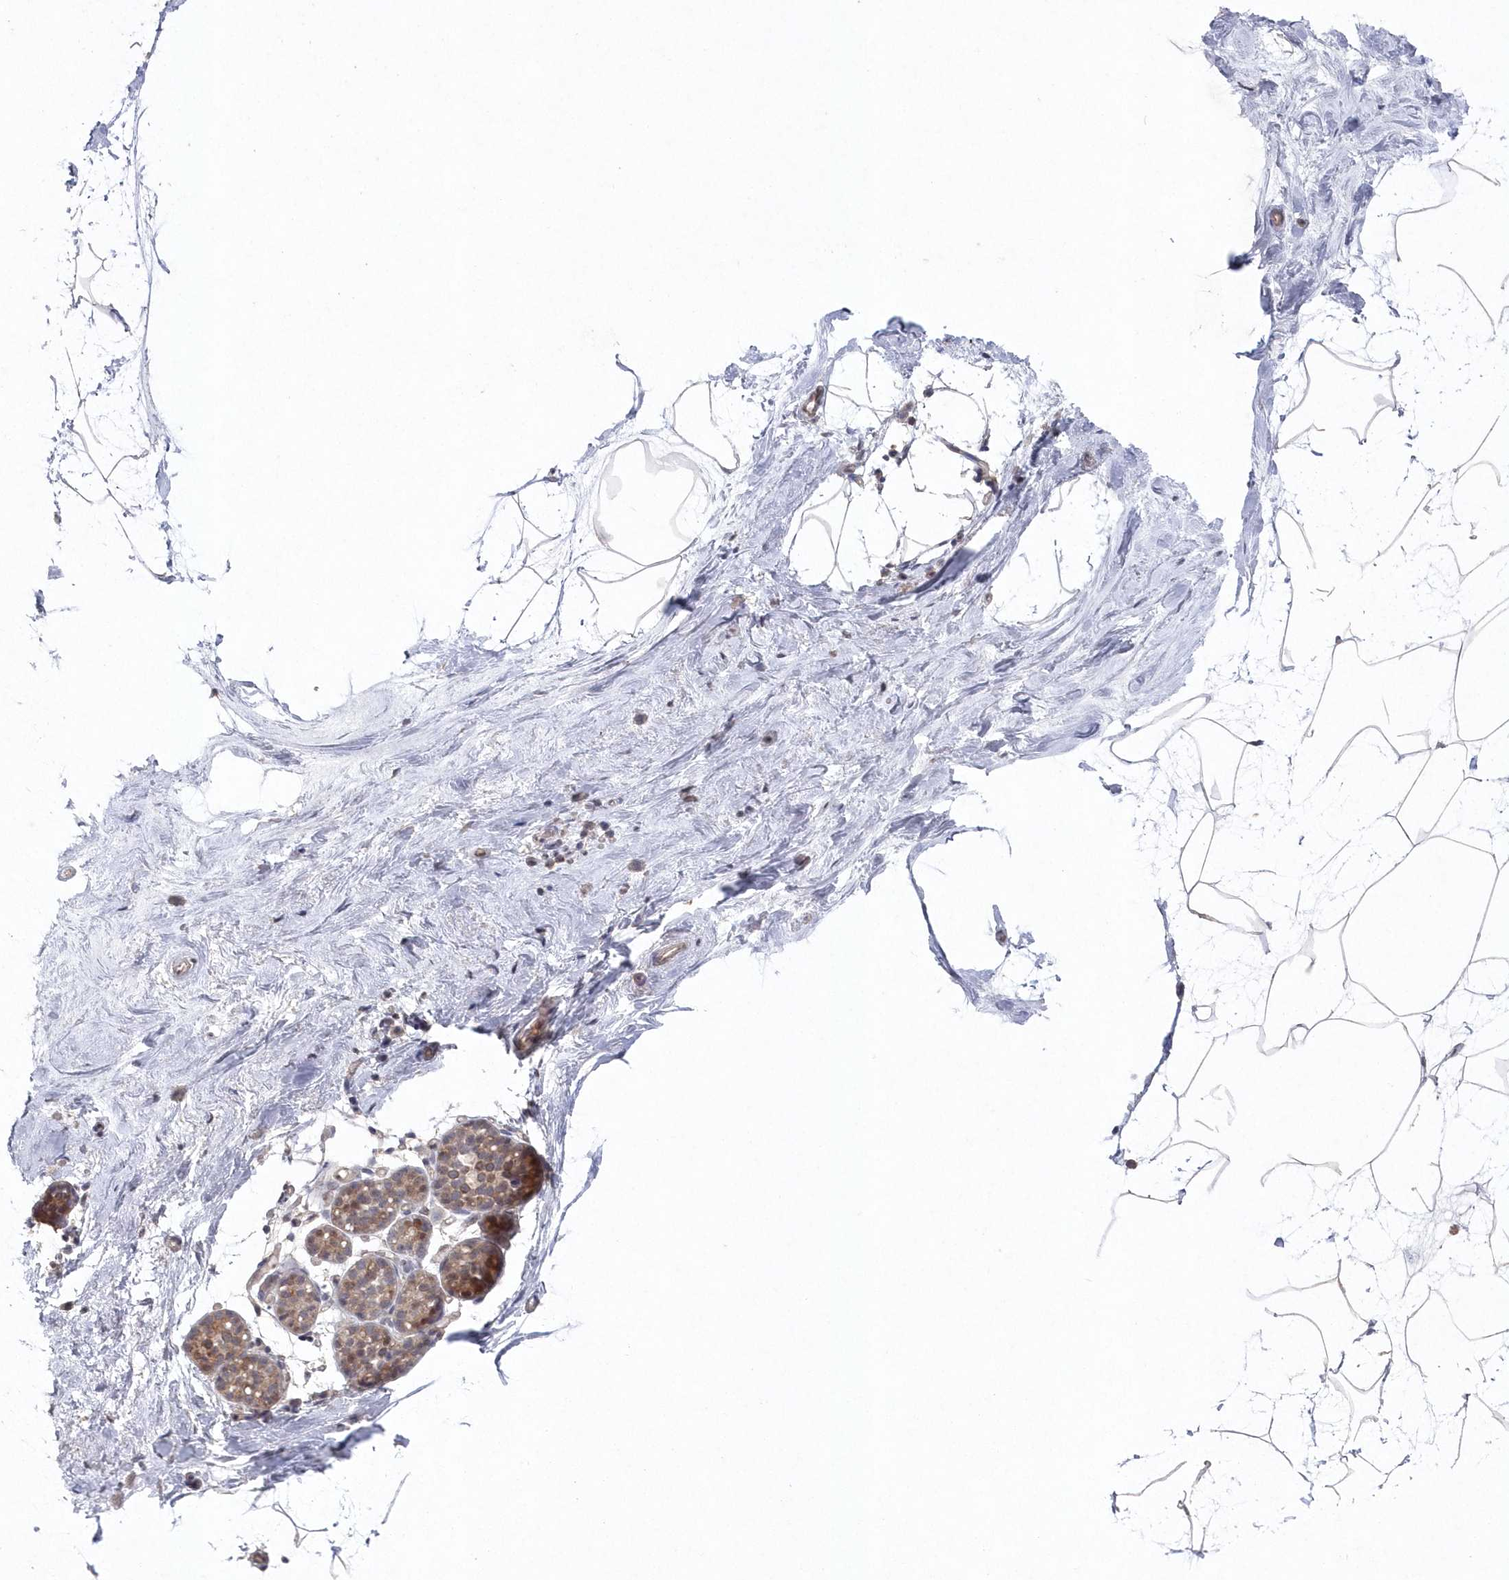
{"staining": {"intensity": "negative", "quantity": "none", "location": "none"}, "tissue": "breast", "cell_type": "Adipocytes", "image_type": "normal", "snomed": [{"axis": "morphology", "description": "Normal tissue, NOS"}, {"axis": "topography", "description": "Breast"}], "caption": "This is a image of IHC staining of unremarkable breast, which shows no expression in adipocytes. The staining was performed using DAB (3,3'-diaminobenzidine) to visualize the protein expression in brown, while the nuclei were stained in blue with hematoxylin (Magnification: 20x).", "gene": "VSIG2", "patient": {"sex": "female", "age": 62}}